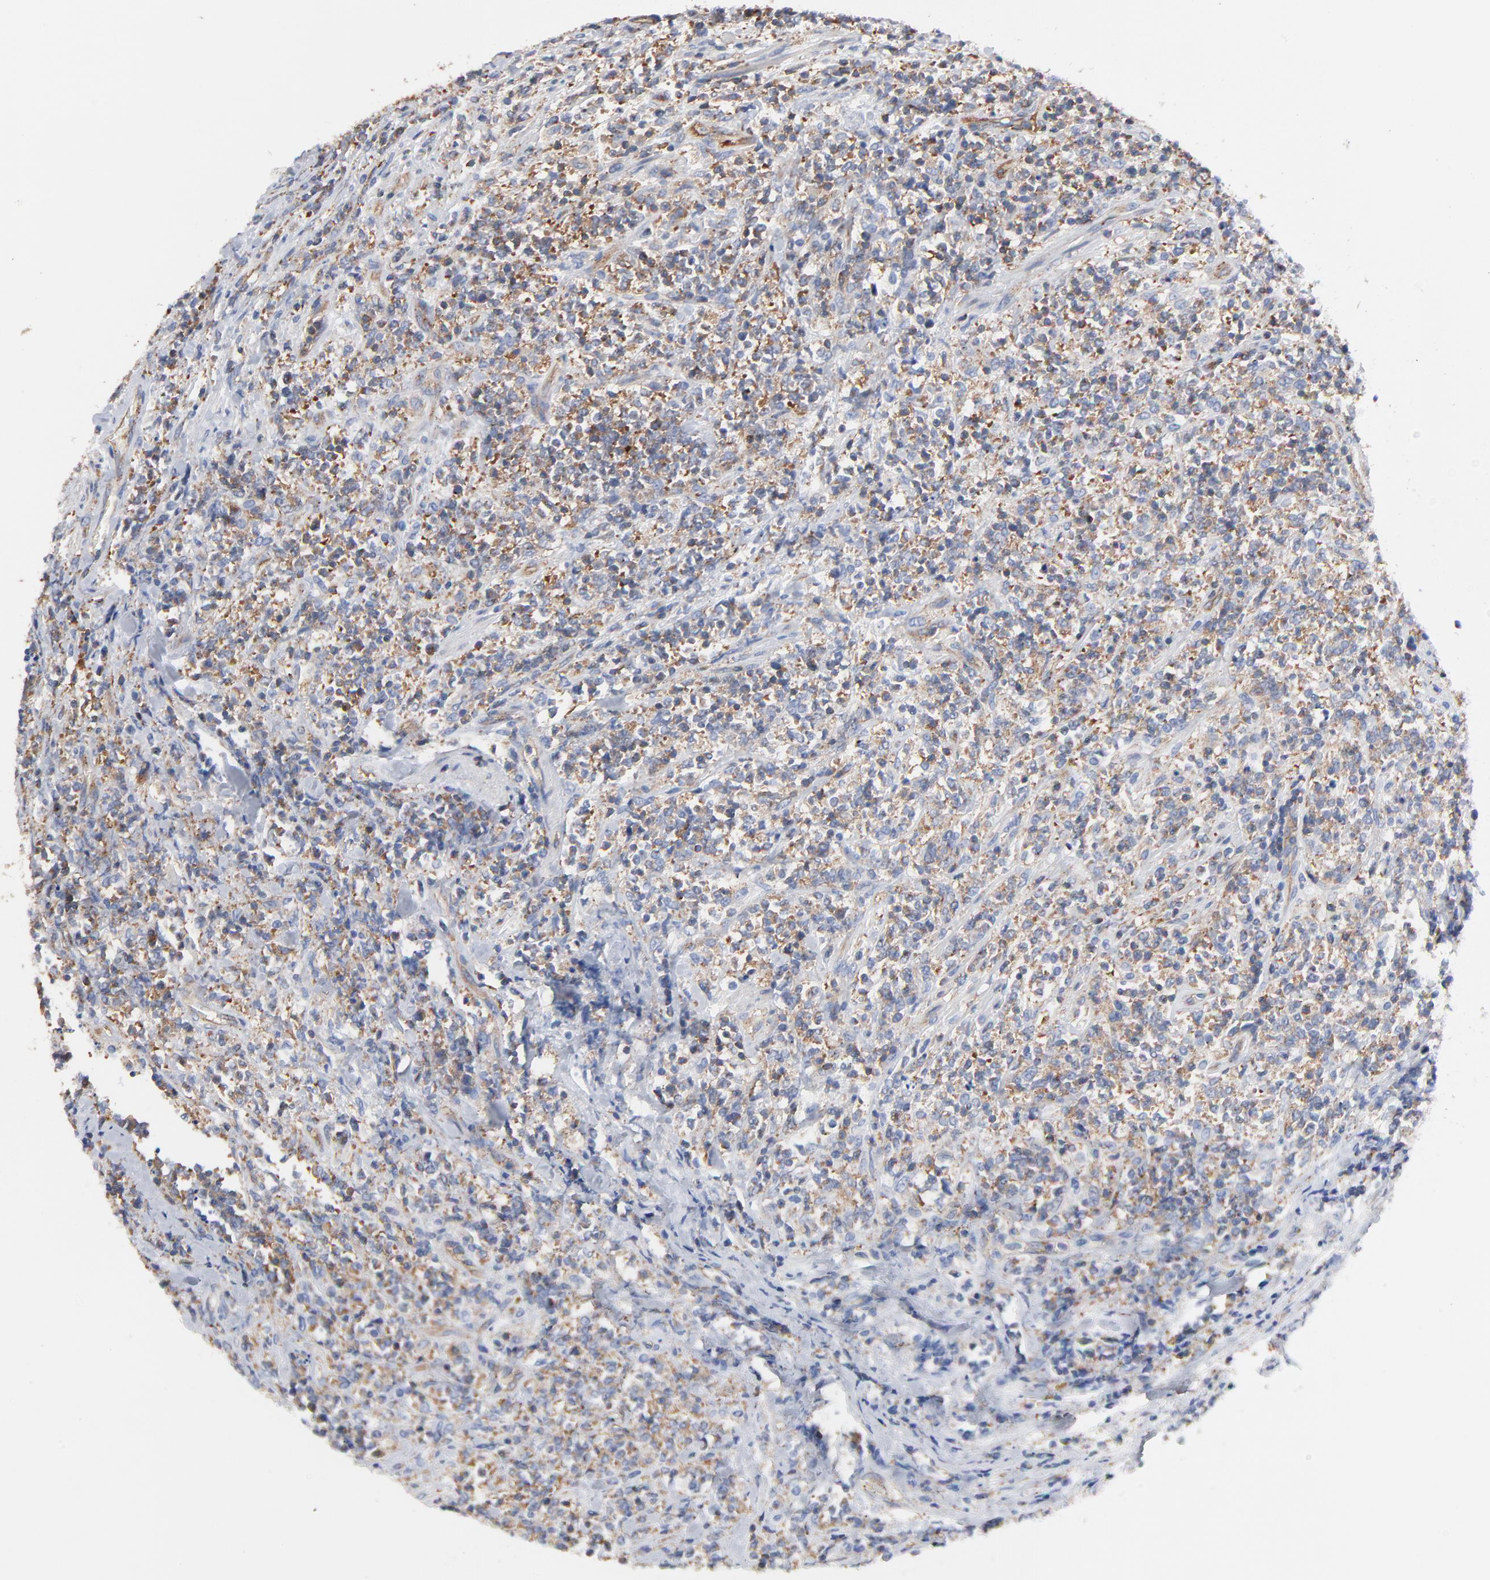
{"staining": {"intensity": "weak", "quantity": ">75%", "location": "cytoplasmic/membranous"}, "tissue": "lymphoma", "cell_type": "Tumor cells", "image_type": "cancer", "snomed": [{"axis": "morphology", "description": "Malignant lymphoma, non-Hodgkin's type, High grade"}, {"axis": "topography", "description": "Soft tissue"}], "caption": "Malignant lymphoma, non-Hodgkin's type (high-grade) stained with DAB immunohistochemistry reveals low levels of weak cytoplasmic/membranous expression in about >75% of tumor cells.", "gene": "CD2AP", "patient": {"sex": "male", "age": 18}}